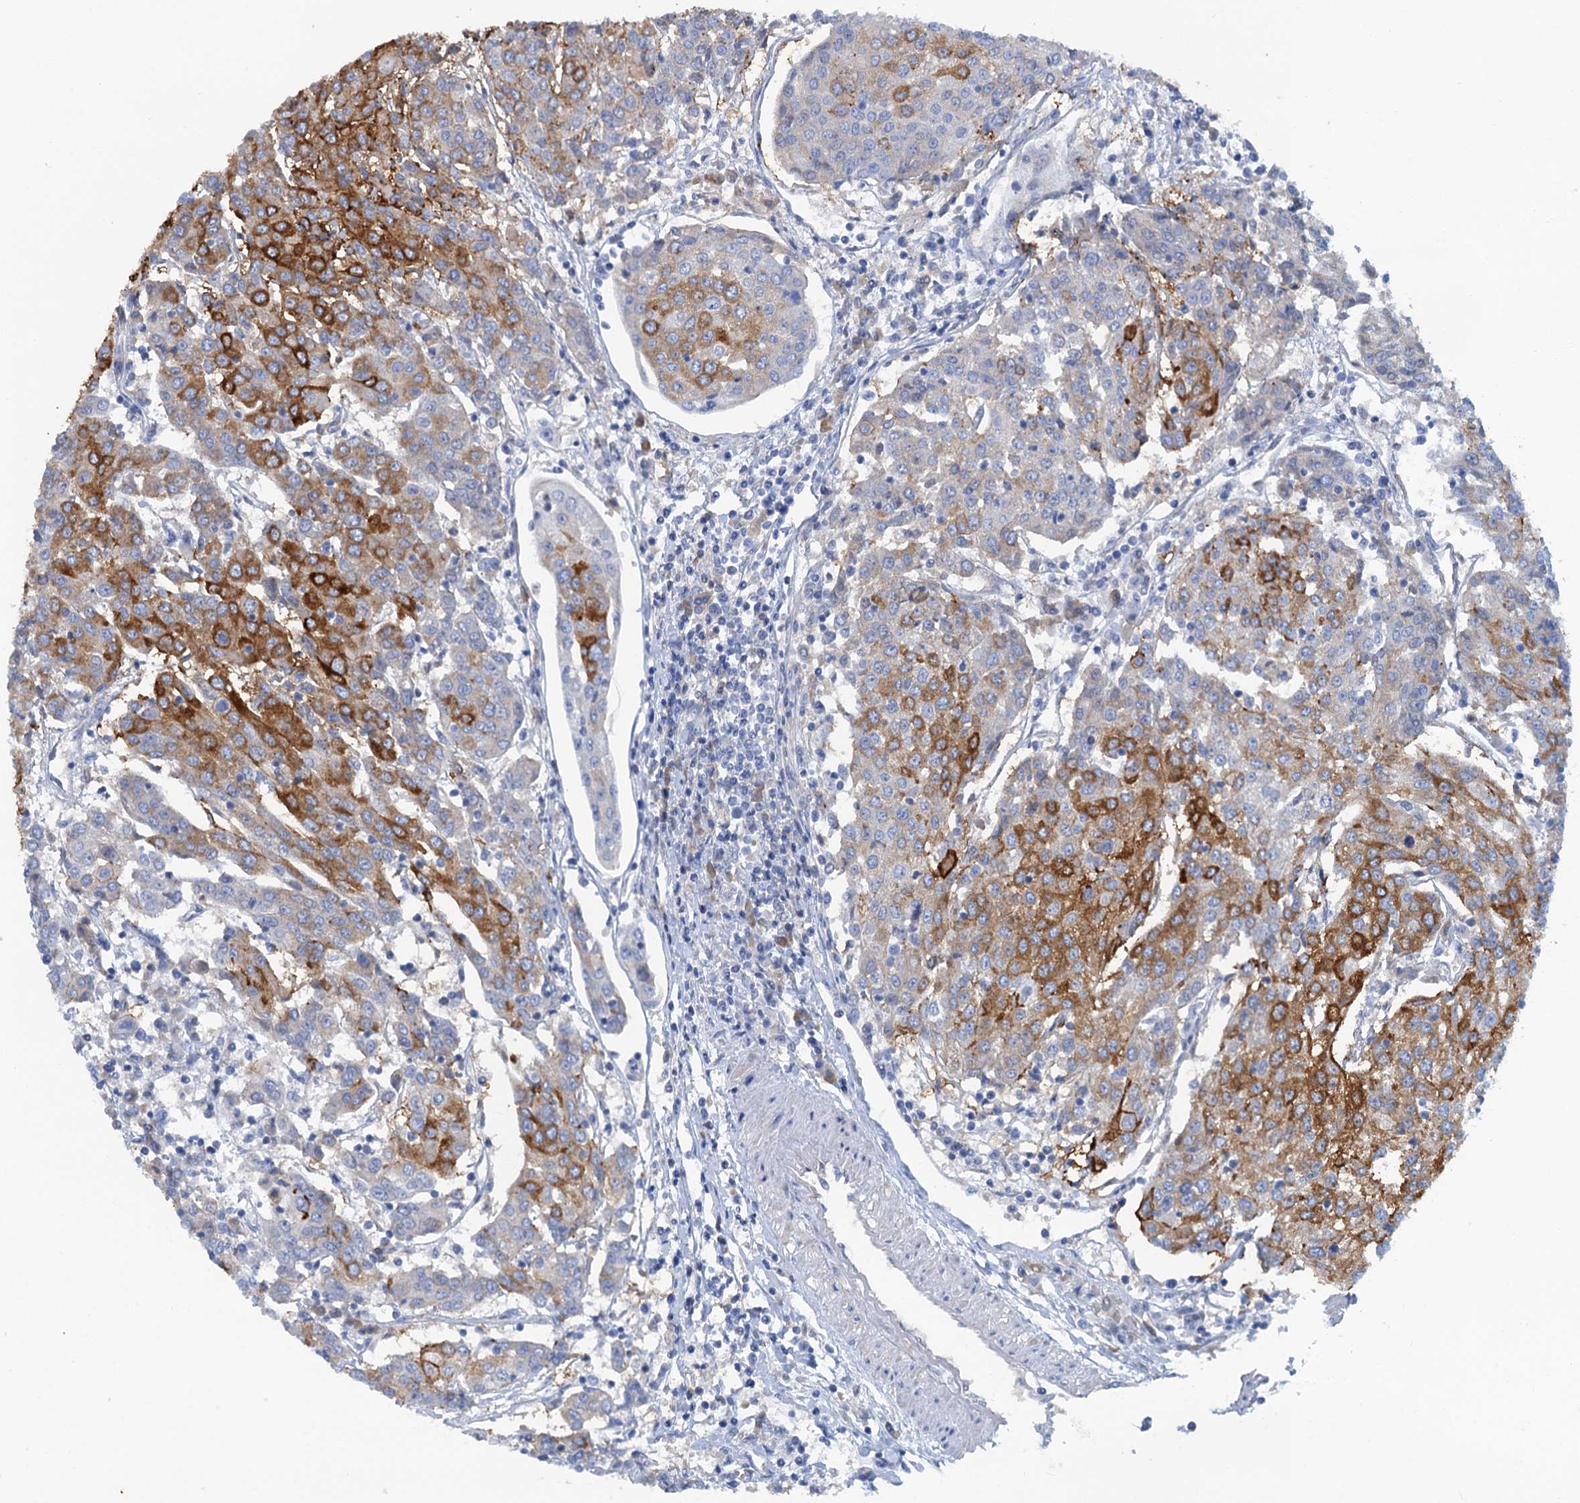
{"staining": {"intensity": "strong", "quantity": "25%-75%", "location": "cytoplasmic/membranous"}, "tissue": "urothelial cancer", "cell_type": "Tumor cells", "image_type": "cancer", "snomed": [{"axis": "morphology", "description": "Urothelial carcinoma, High grade"}, {"axis": "topography", "description": "Urinary bladder"}], "caption": "Strong cytoplasmic/membranous expression is identified in approximately 25%-75% of tumor cells in urothelial carcinoma (high-grade). The staining is performed using DAB (3,3'-diaminobenzidine) brown chromogen to label protein expression. The nuclei are counter-stained blue using hematoxylin.", "gene": "MYADML2", "patient": {"sex": "female", "age": 85}}